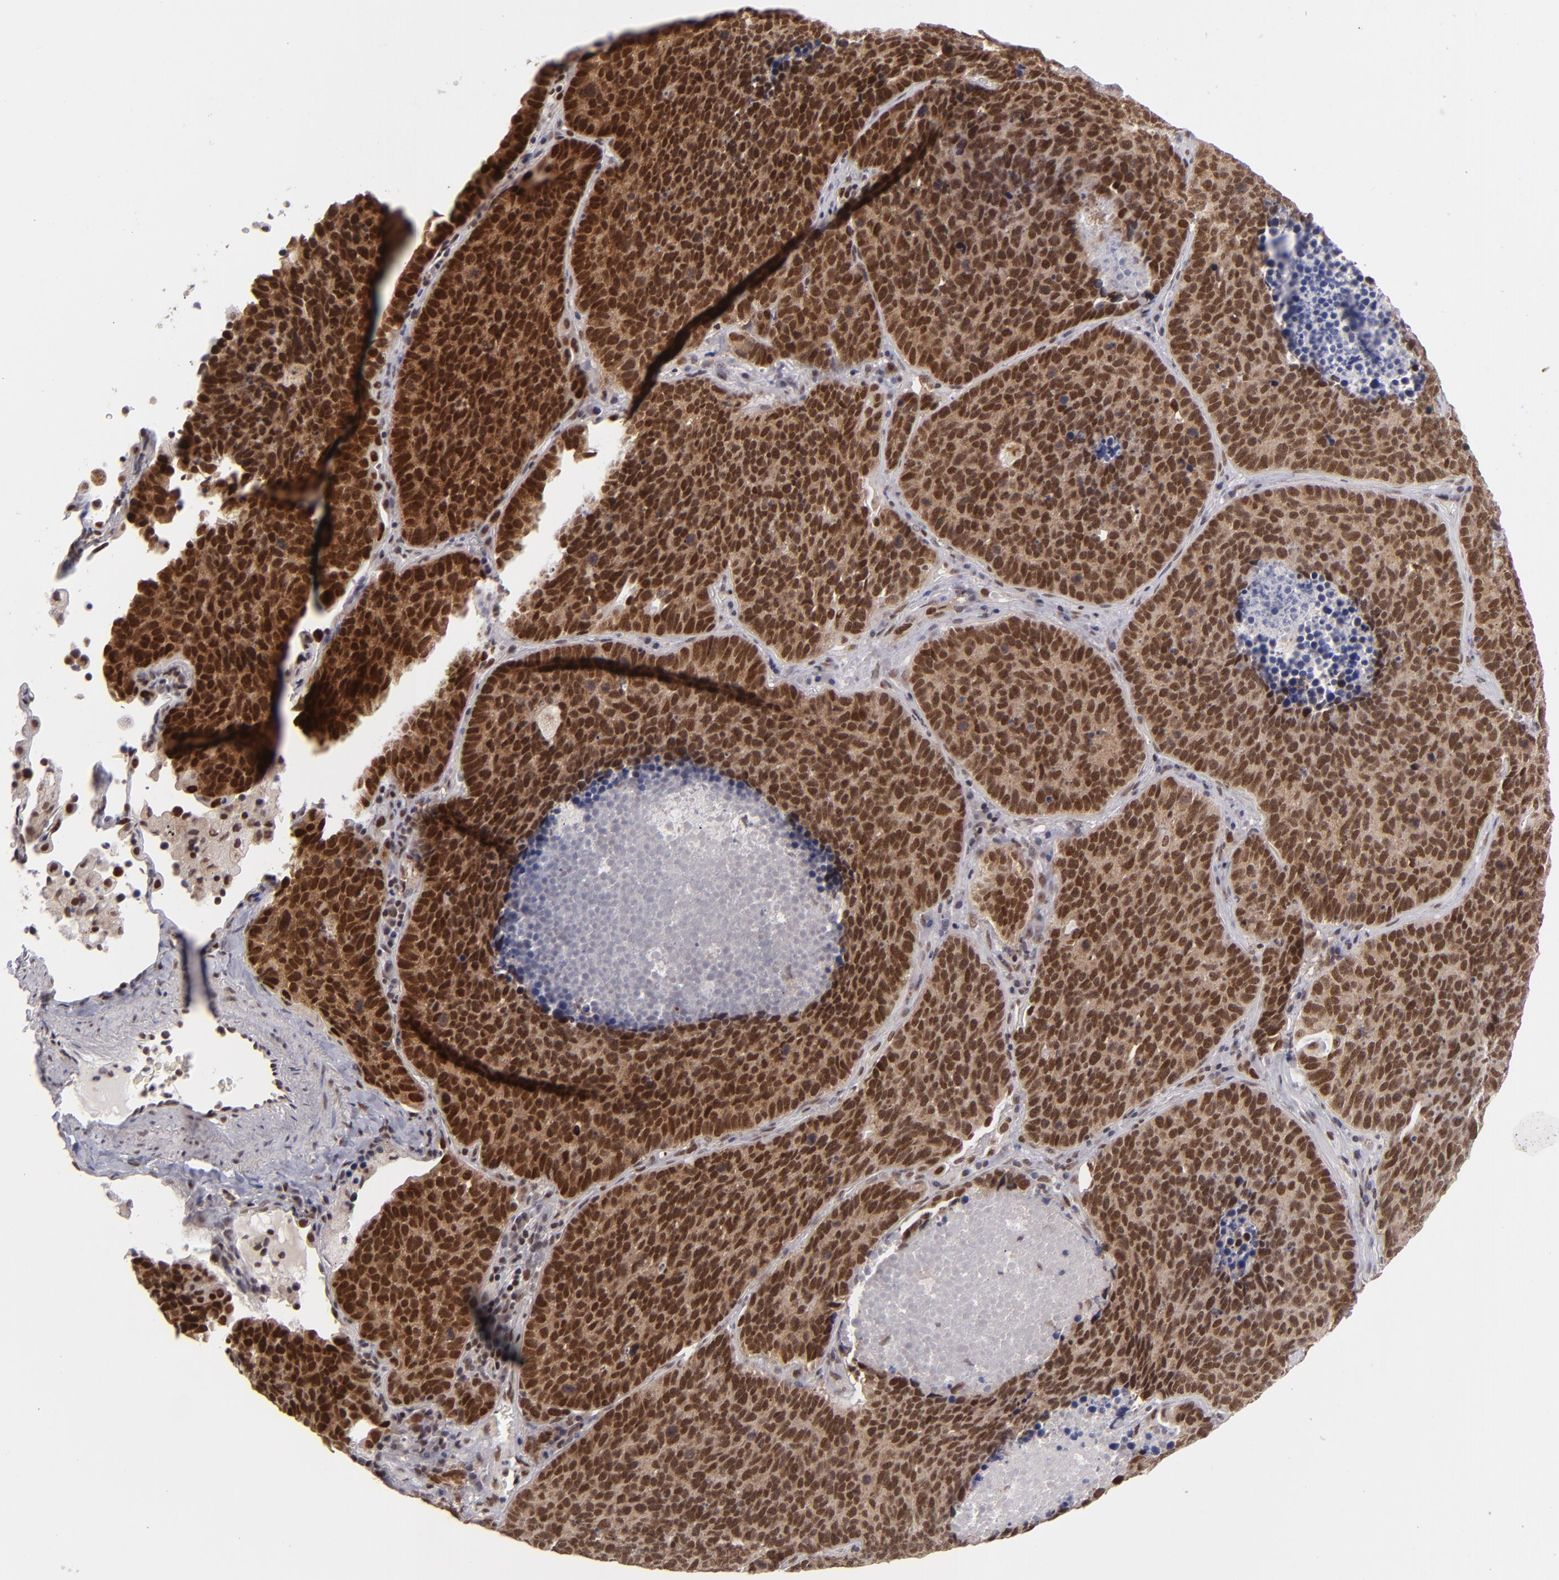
{"staining": {"intensity": "strong", "quantity": ">75%", "location": "cytoplasmic/membranous,nuclear"}, "tissue": "lung cancer", "cell_type": "Tumor cells", "image_type": "cancer", "snomed": [{"axis": "morphology", "description": "Neoplasm, malignant, NOS"}, {"axis": "topography", "description": "Lung"}], "caption": "Immunohistochemical staining of human lung cancer (malignant neoplasm) displays high levels of strong cytoplasmic/membranous and nuclear staining in about >75% of tumor cells.", "gene": "MLLT3", "patient": {"sex": "female", "age": 75}}